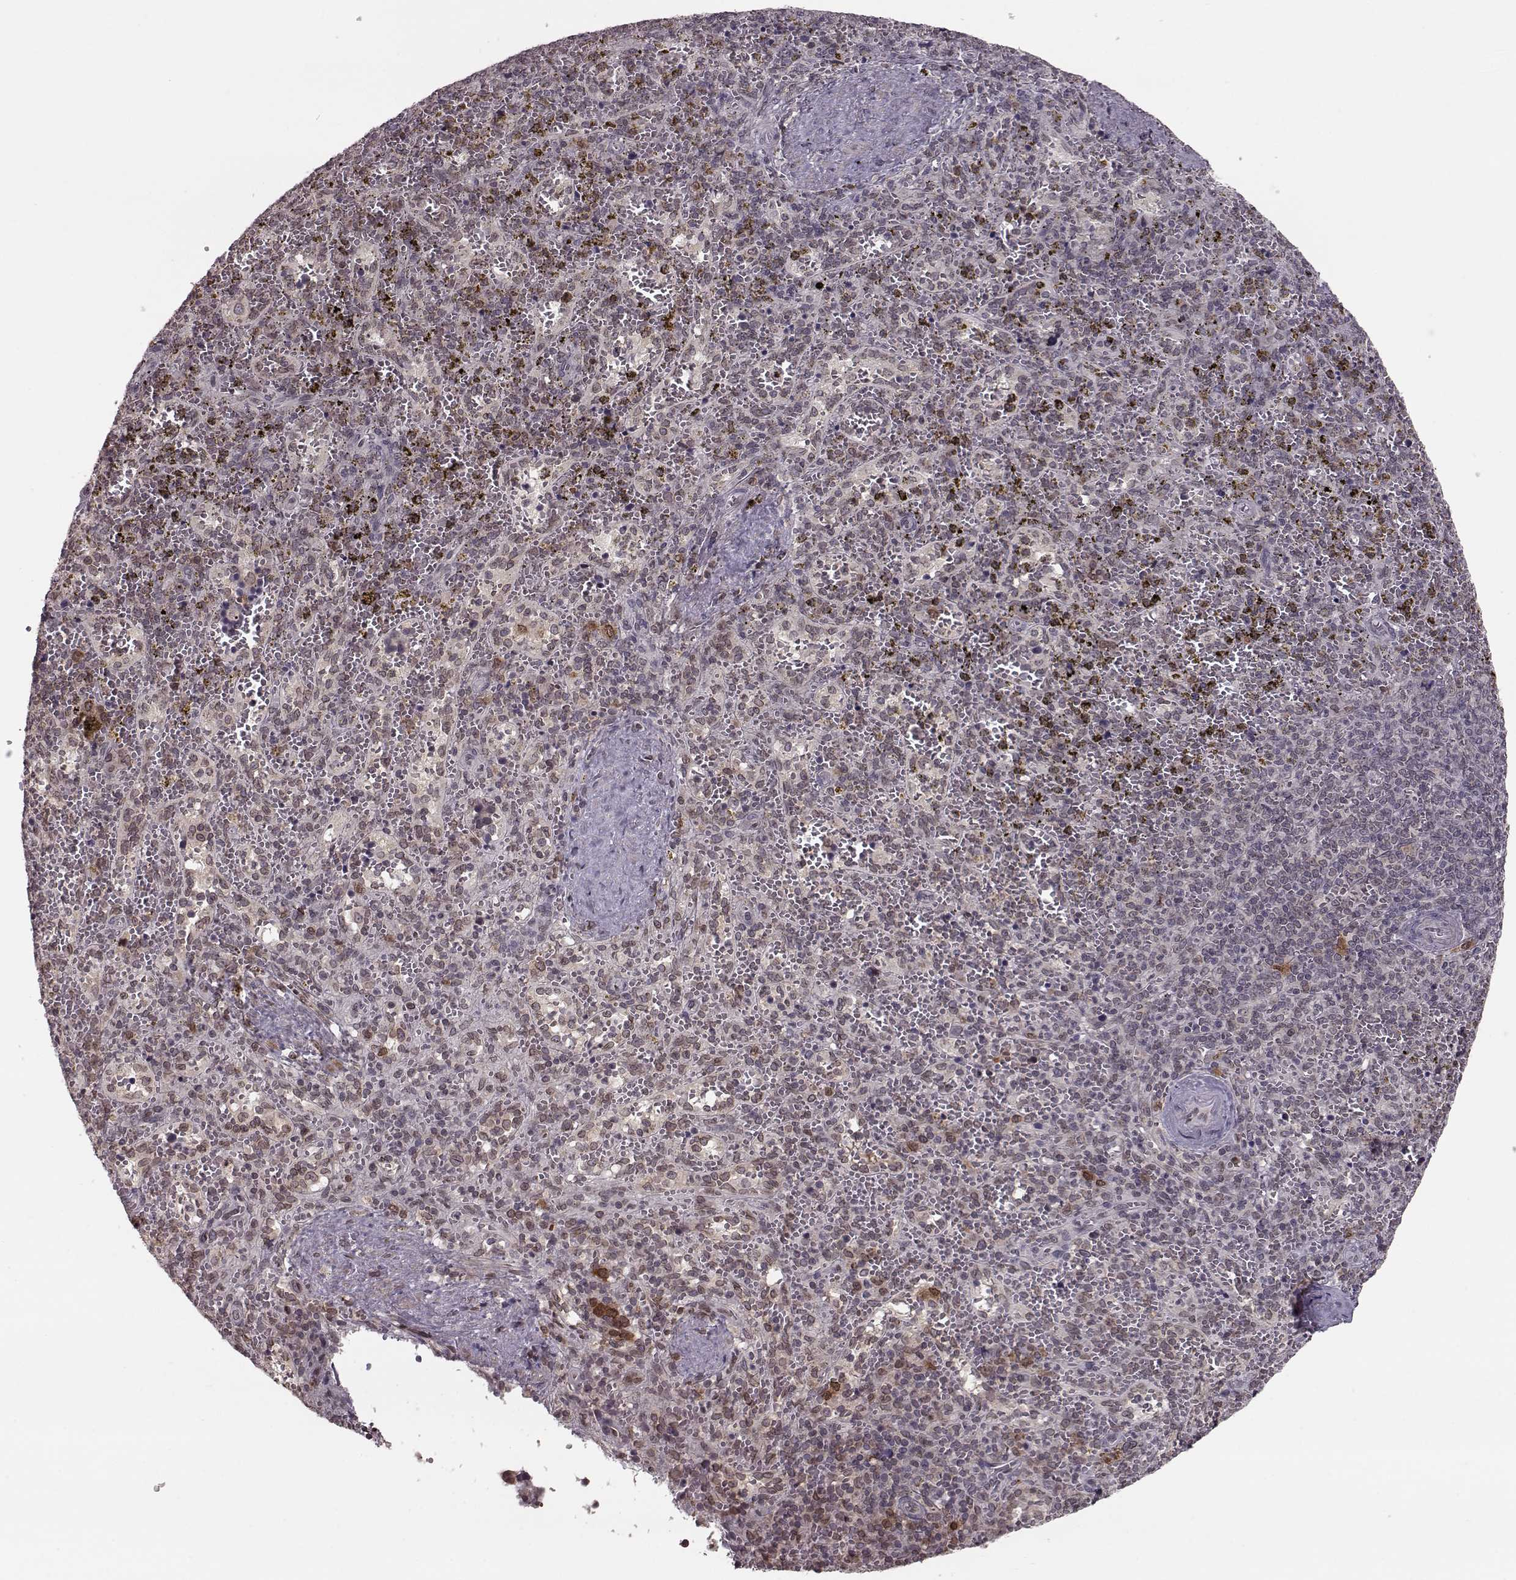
{"staining": {"intensity": "moderate", "quantity": "<25%", "location": "cytoplasmic/membranous,nuclear"}, "tissue": "spleen", "cell_type": "Cells in red pulp", "image_type": "normal", "snomed": [{"axis": "morphology", "description": "Normal tissue, NOS"}, {"axis": "topography", "description": "Spleen"}], "caption": "Benign spleen was stained to show a protein in brown. There is low levels of moderate cytoplasmic/membranous,nuclear expression in about <25% of cells in red pulp. The staining was performed using DAB, with brown indicating positive protein expression. Nuclei are stained blue with hematoxylin.", "gene": "NUP37", "patient": {"sex": "female", "age": 50}}